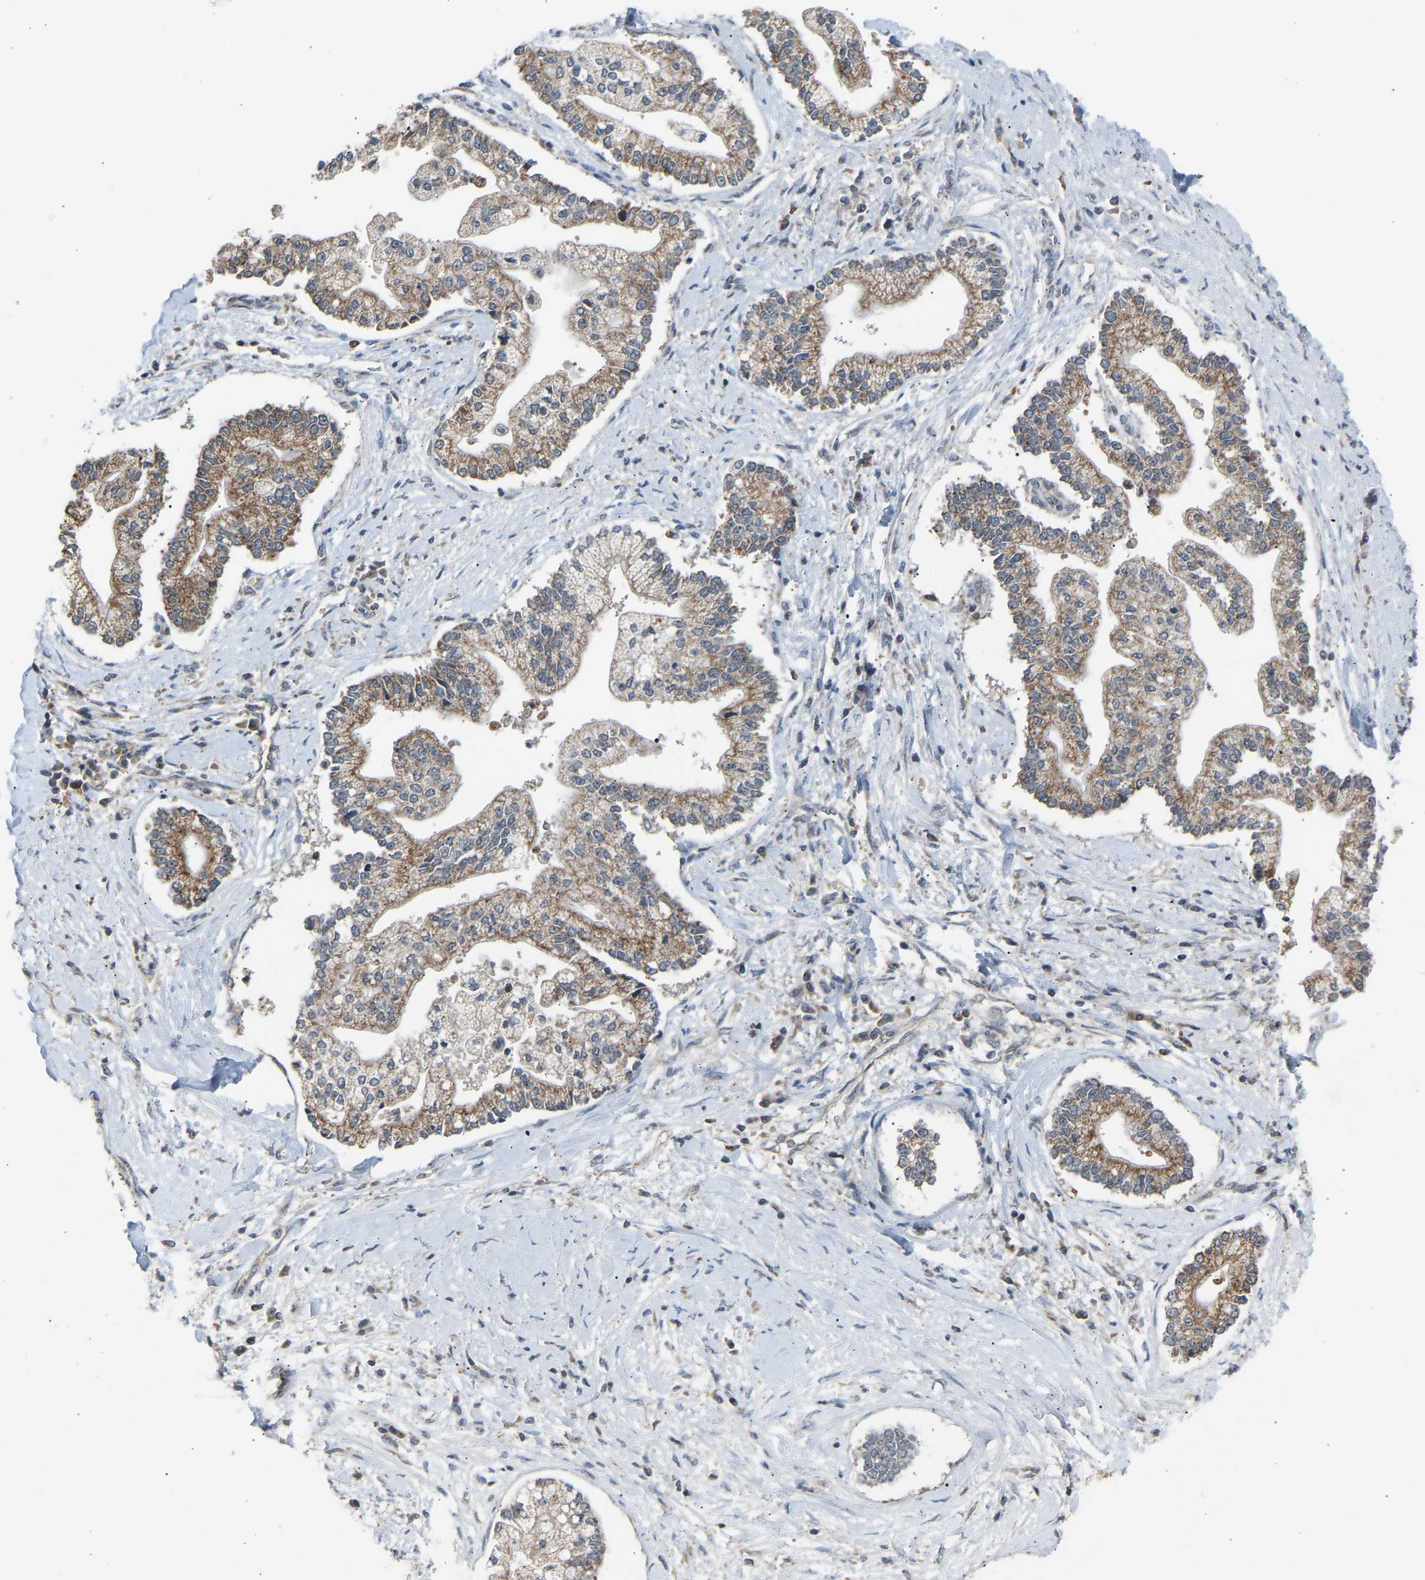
{"staining": {"intensity": "moderate", "quantity": ">75%", "location": "cytoplasmic/membranous"}, "tissue": "liver cancer", "cell_type": "Tumor cells", "image_type": "cancer", "snomed": [{"axis": "morphology", "description": "Cholangiocarcinoma"}, {"axis": "topography", "description": "Liver"}], "caption": "Immunohistochemical staining of liver cancer (cholangiocarcinoma) demonstrates medium levels of moderate cytoplasmic/membranous protein positivity in about >75% of tumor cells.", "gene": "SLIRP", "patient": {"sex": "male", "age": 50}}